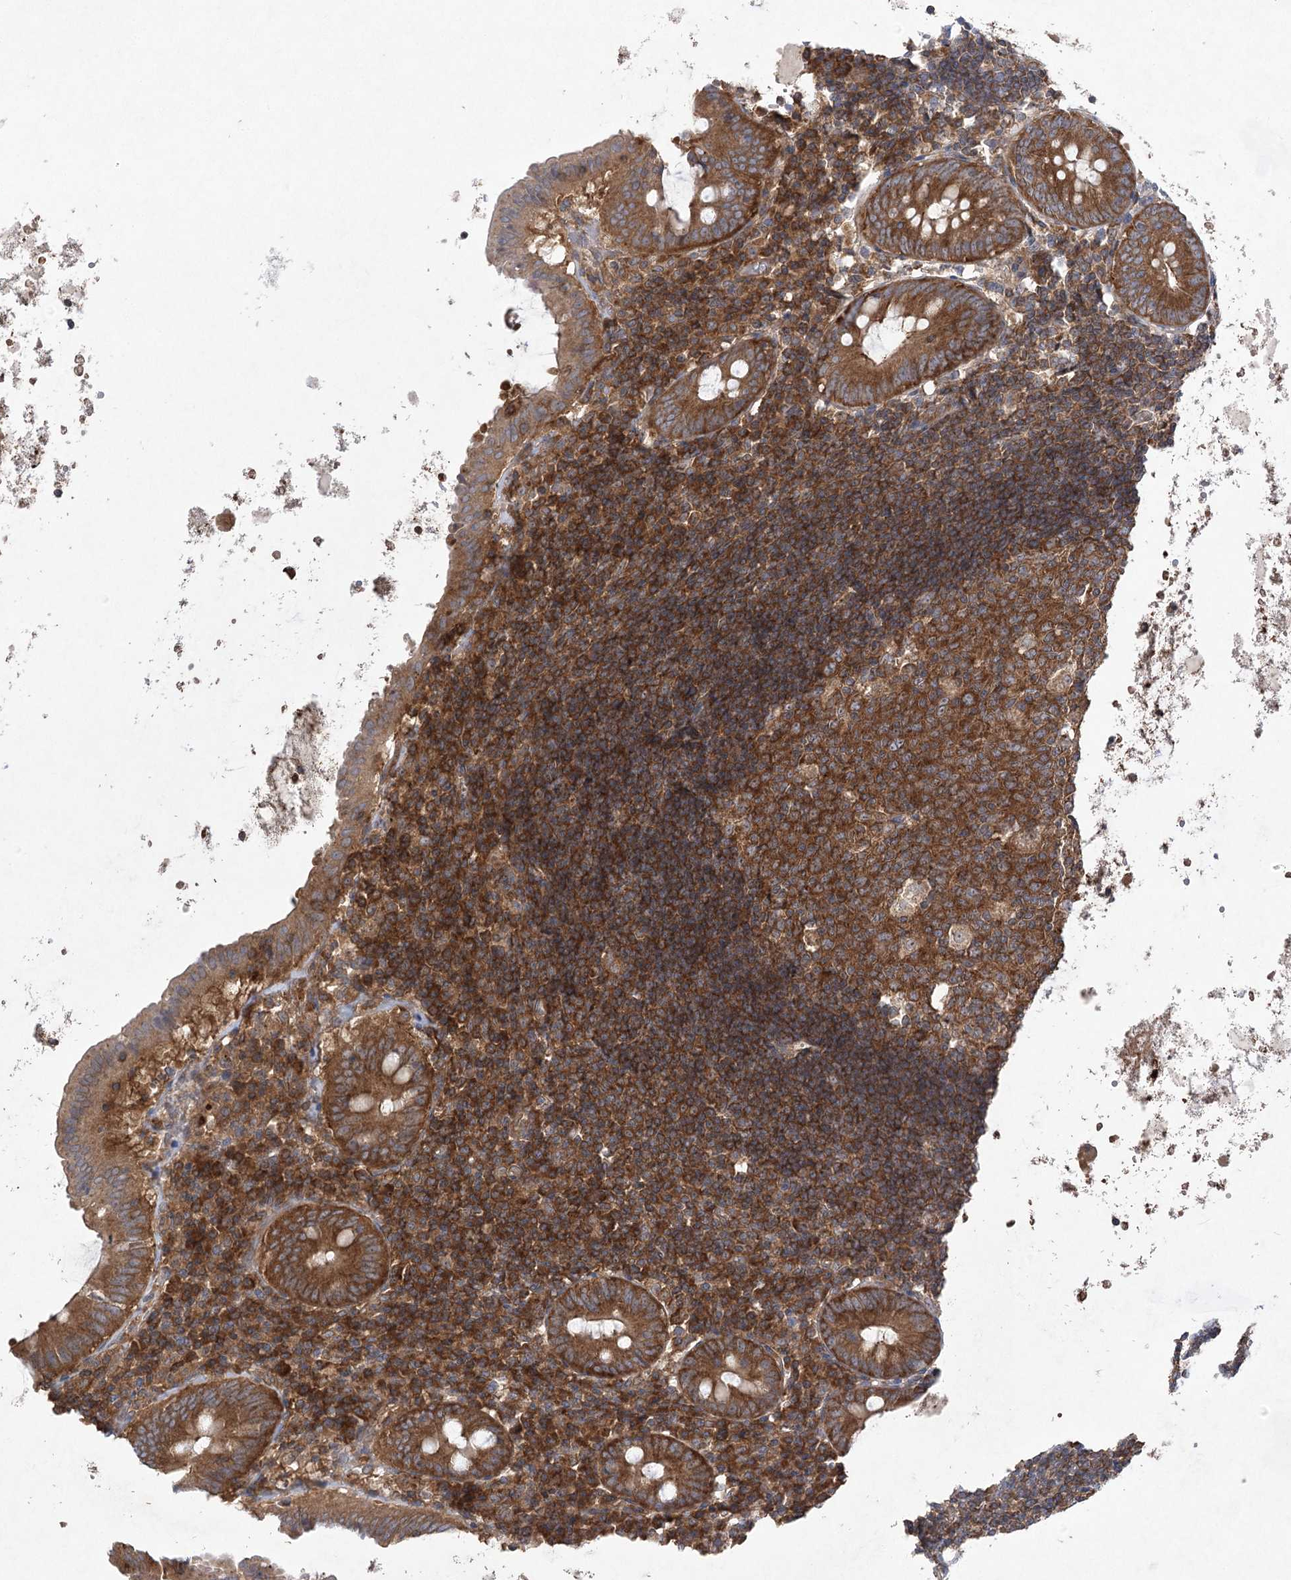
{"staining": {"intensity": "moderate", "quantity": ">75%", "location": "cytoplasmic/membranous"}, "tissue": "appendix", "cell_type": "Glandular cells", "image_type": "normal", "snomed": [{"axis": "morphology", "description": "Normal tissue, NOS"}, {"axis": "topography", "description": "Appendix"}], "caption": "Immunohistochemistry (DAB (3,3'-diaminobenzidine)) staining of unremarkable appendix shows moderate cytoplasmic/membranous protein positivity in about >75% of glandular cells.", "gene": "EIF3A", "patient": {"sex": "female", "age": 54}}